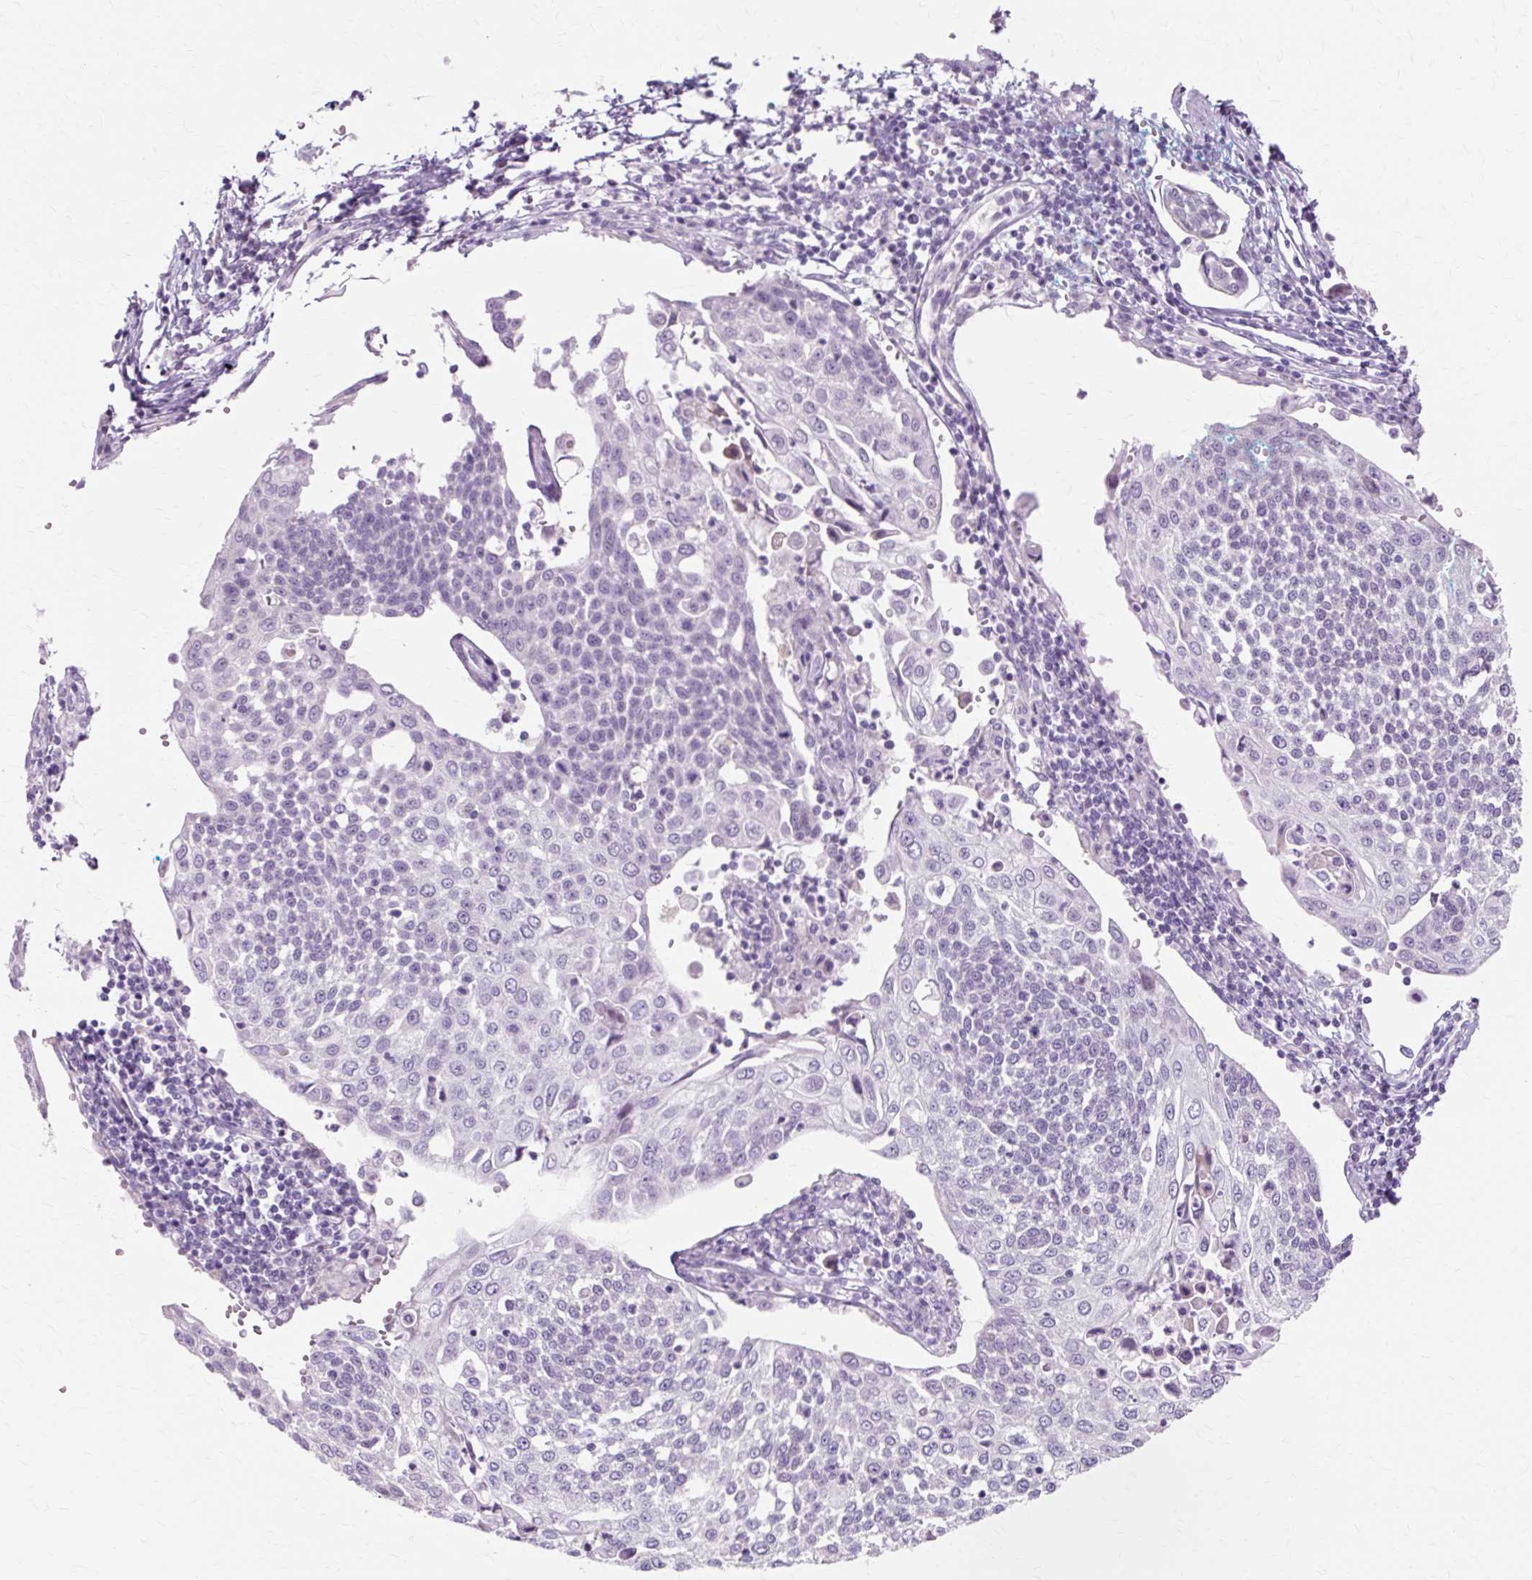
{"staining": {"intensity": "negative", "quantity": "none", "location": "none"}, "tissue": "cervical cancer", "cell_type": "Tumor cells", "image_type": "cancer", "snomed": [{"axis": "morphology", "description": "Squamous cell carcinoma, NOS"}, {"axis": "topography", "description": "Cervix"}], "caption": "The photomicrograph displays no significant positivity in tumor cells of cervical cancer.", "gene": "IRX2", "patient": {"sex": "female", "age": 34}}